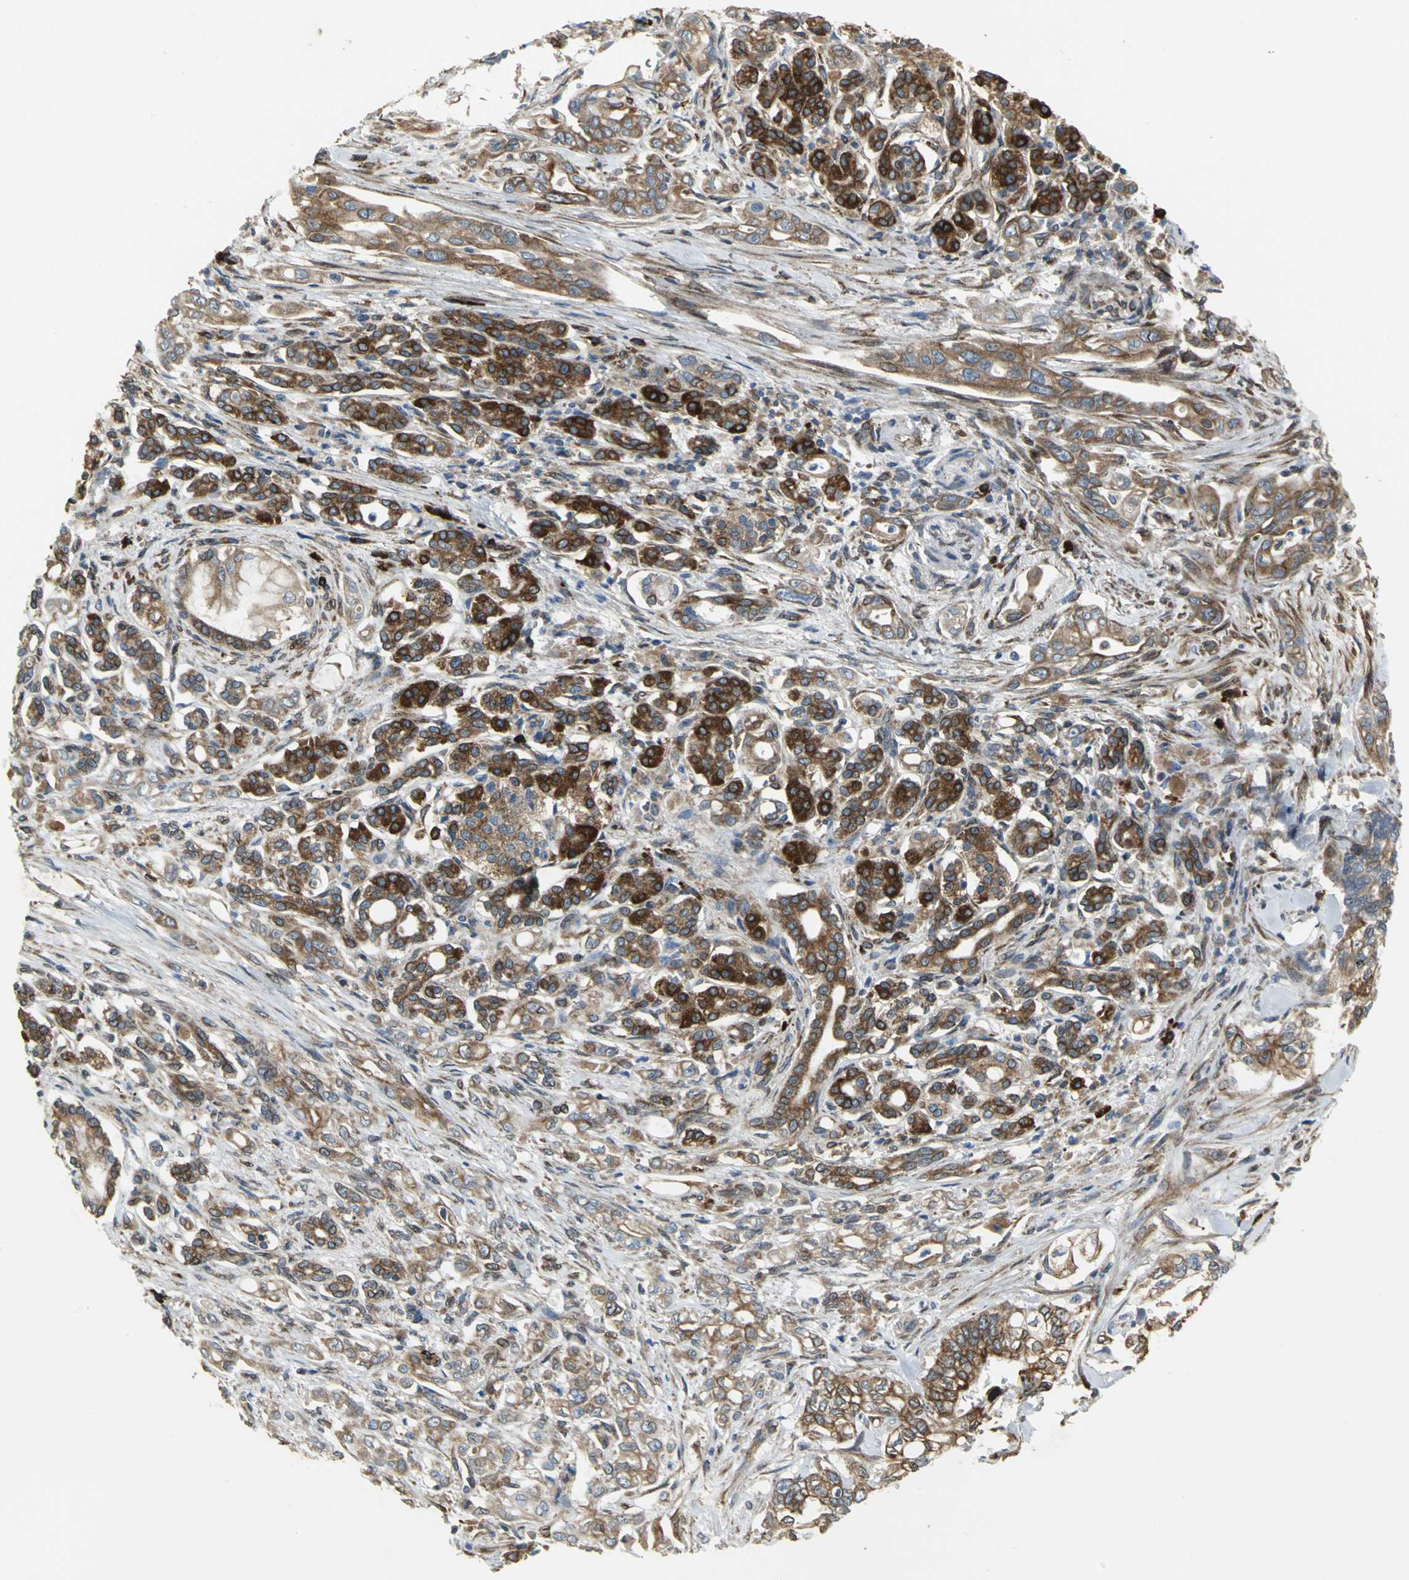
{"staining": {"intensity": "moderate", "quantity": ">75%", "location": "cytoplasmic/membranous"}, "tissue": "pancreatic cancer", "cell_type": "Tumor cells", "image_type": "cancer", "snomed": [{"axis": "morphology", "description": "Normal tissue, NOS"}, {"axis": "topography", "description": "Pancreas"}], "caption": "Moderate cytoplasmic/membranous positivity for a protein is present in approximately >75% of tumor cells of pancreatic cancer using immunohistochemistry.", "gene": "SYVN1", "patient": {"sex": "male", "age": 42}}